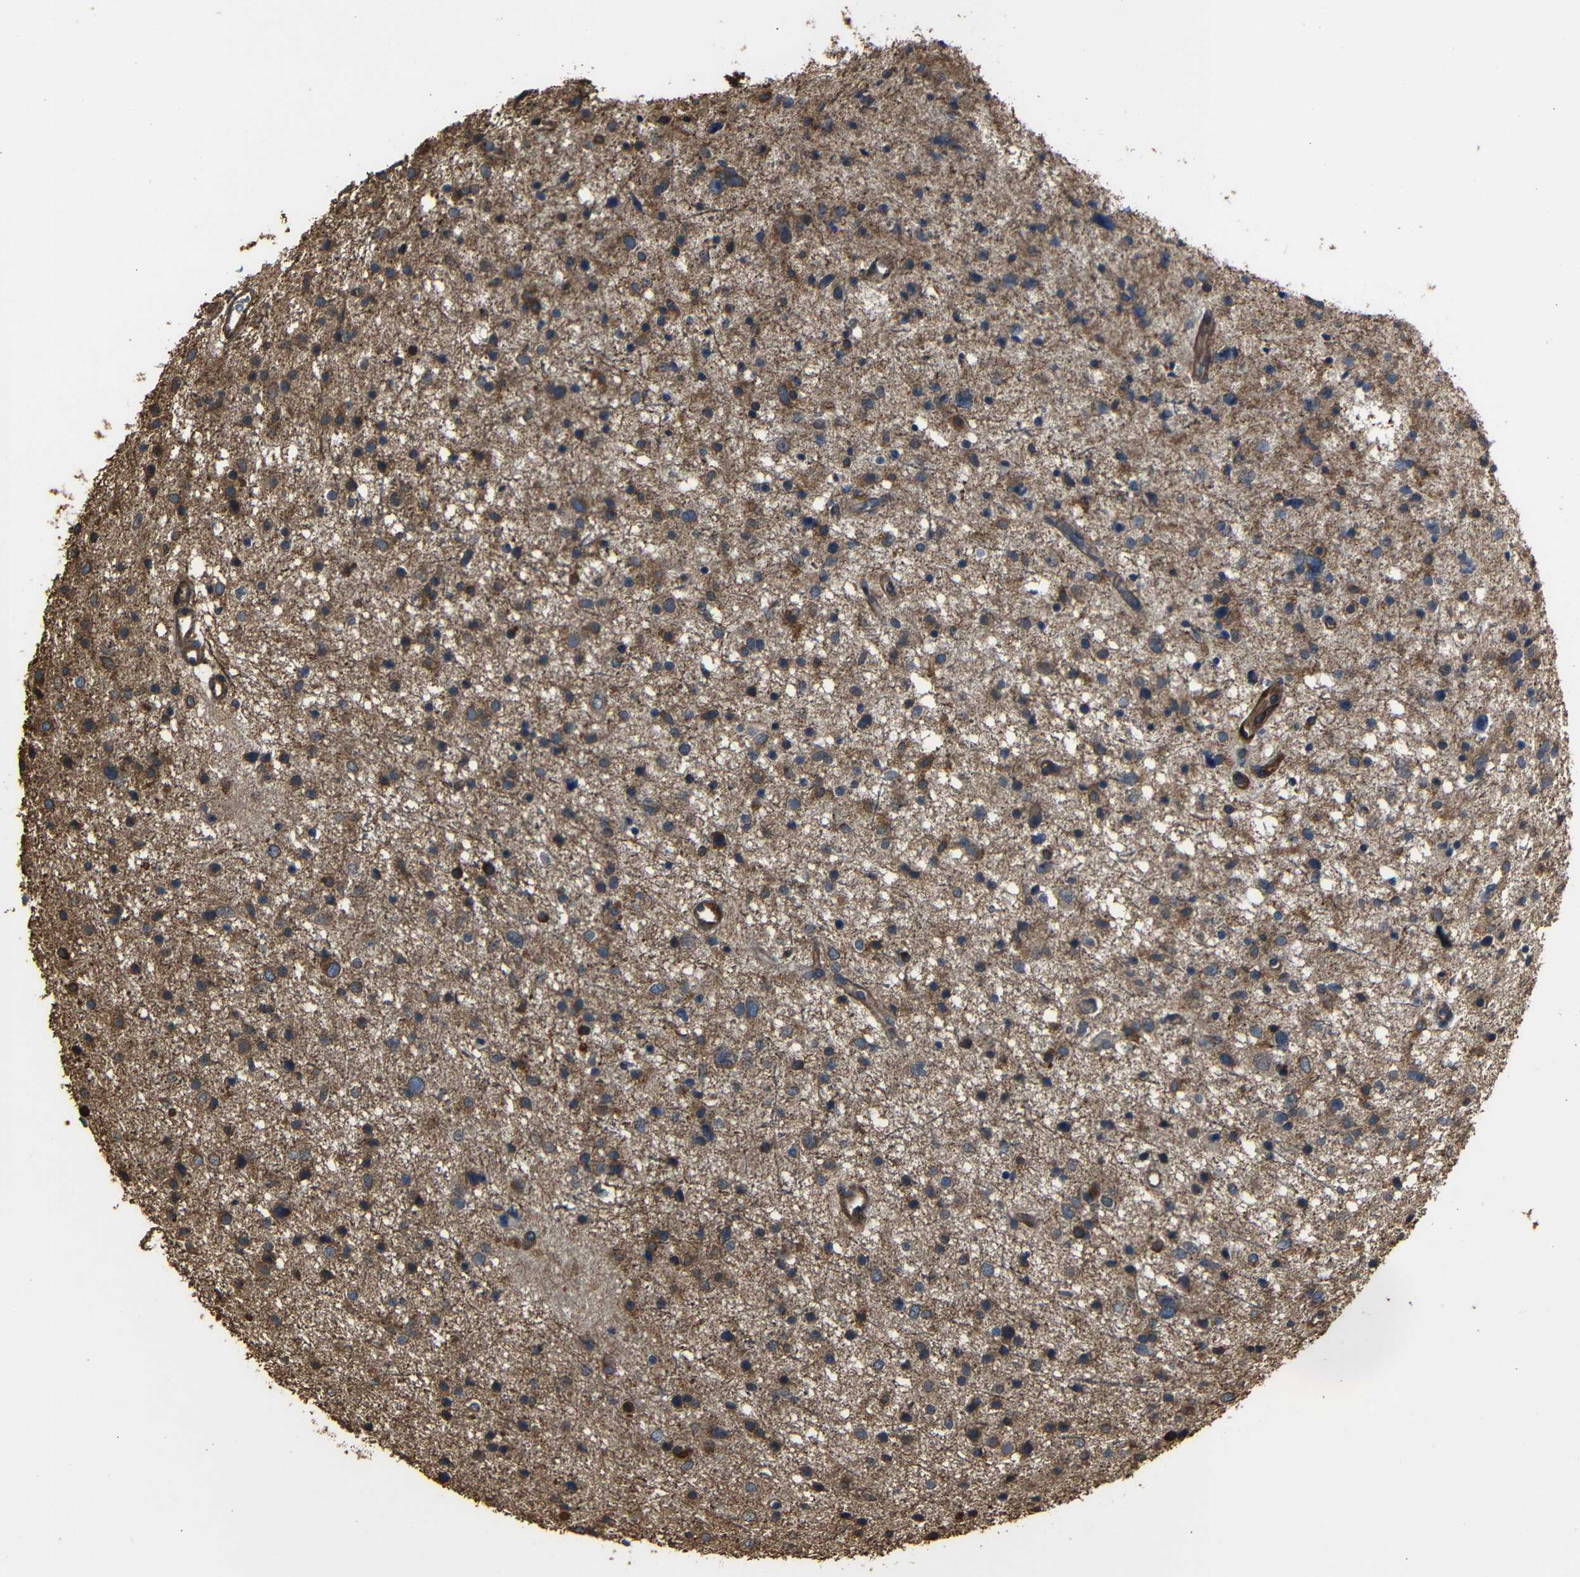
{"staining": {"intensity": "moderate", "quantity": ">75%", "location": "cytoplasmic/membranous"}, "tissue": "glioma", "cell_type": "Tumor cells", "image_type": "cancer", "snomed": [{"axis": "morphology", "description": "Glioma, malignant, Low grade"}, {"axis": "topography", "description": "Brain"}], "caption": "IHC of human low-grade glioma (malignant) exhibits medium levels of moderate cytoplasmic/membranous staining in about >75% of tumor cells.", "gene": "ADGRE5", "patient": {"sex": "female", "age": 37}}